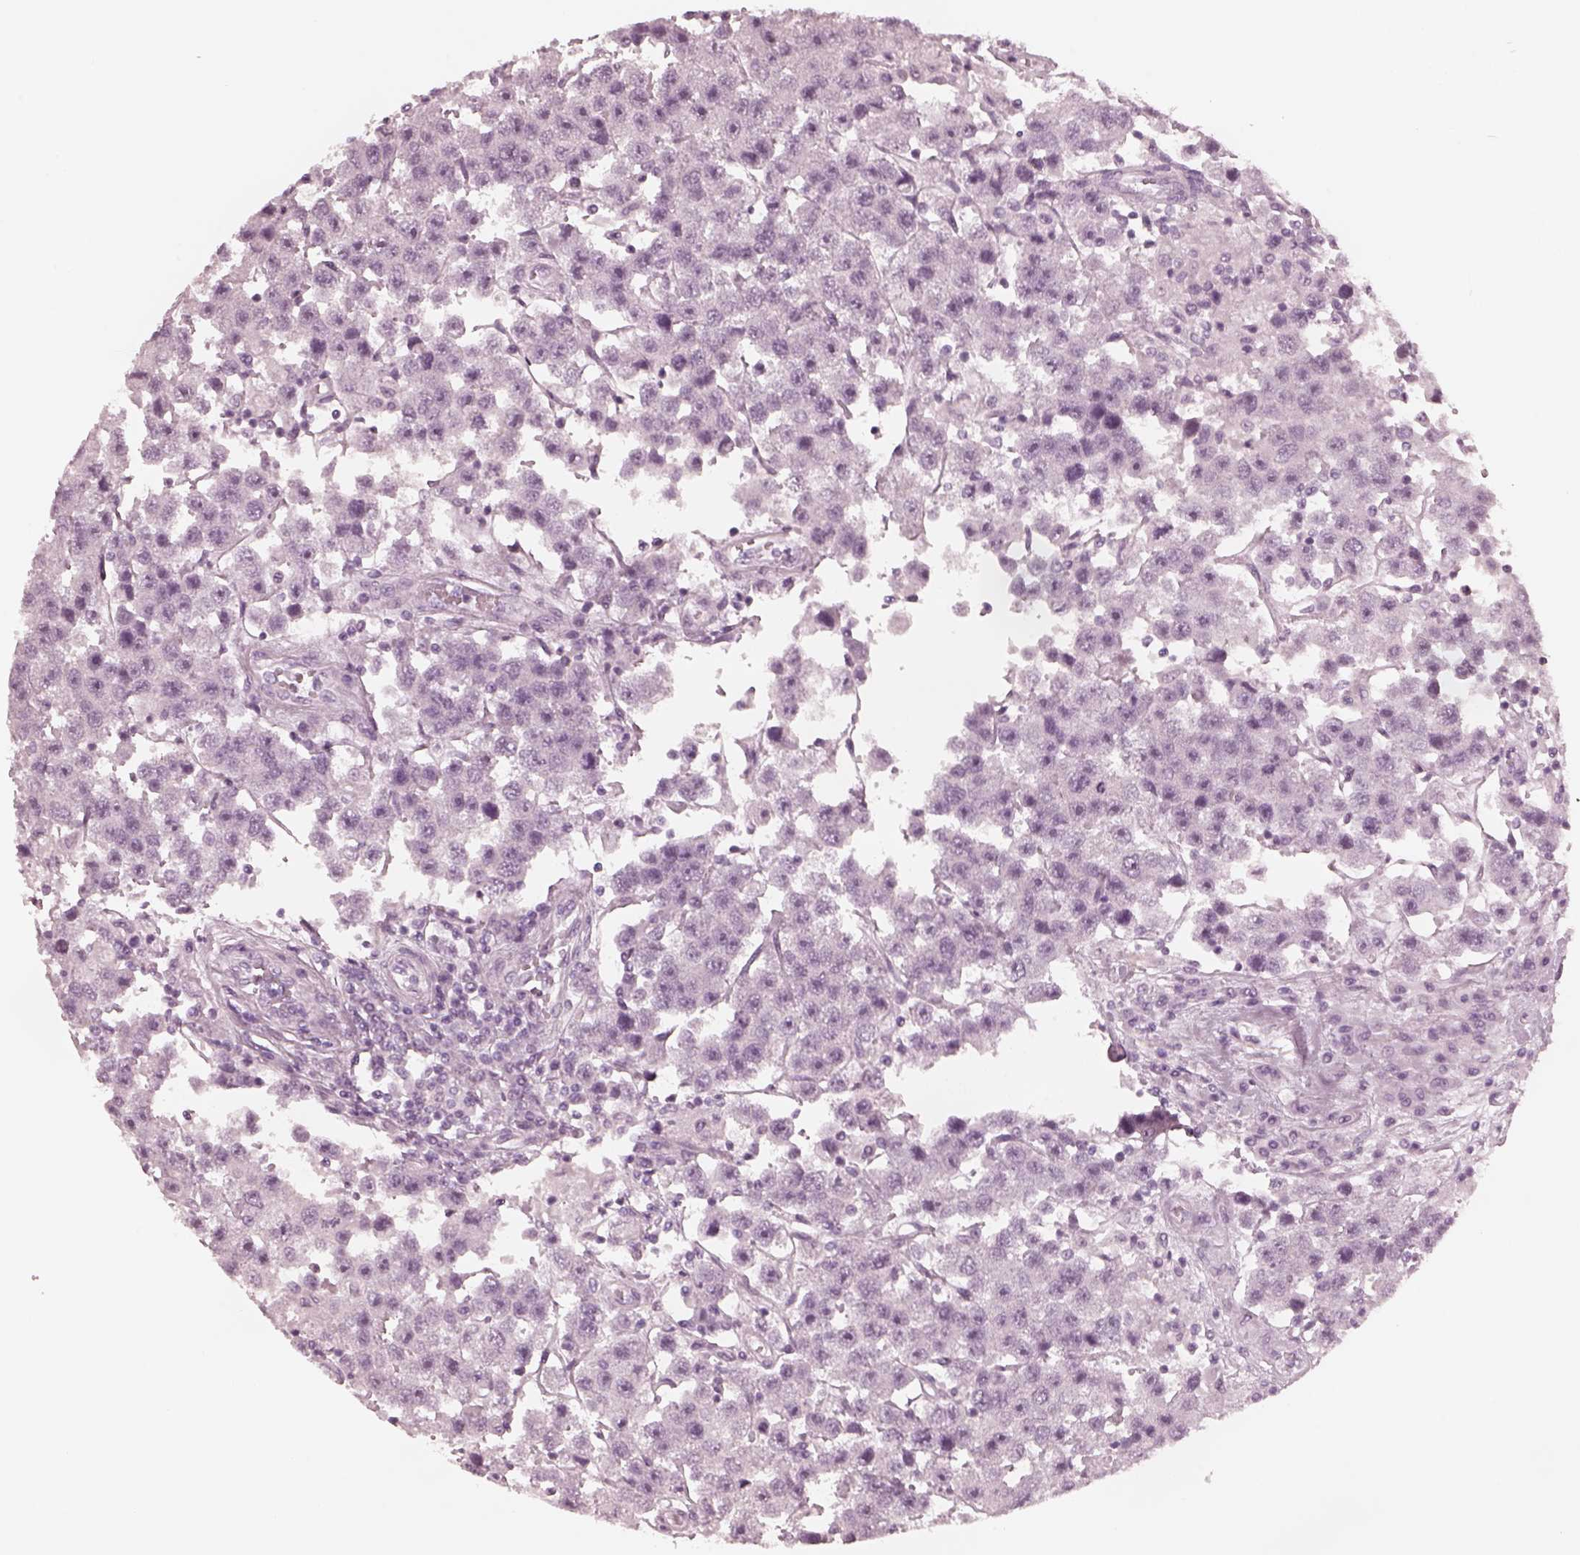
{"staining": {"intensity": "negative", "quantity": "none", "location": "none"}, "tissue": "testis cancer", "cell_type": "Tumor cells", "image_type": "cancer", "snomed": [{"axis": "morphology", "description": "Seminoma, NOS"}, {"axis": "topography", "description": "Testis"}], "caption": "Human testis cancer stained for a protein using immunohistochemistry (IHC) reveals no expression in tumor cells.", "gene": "CSH1", "patient": {"sex": "male", "age": 45}}